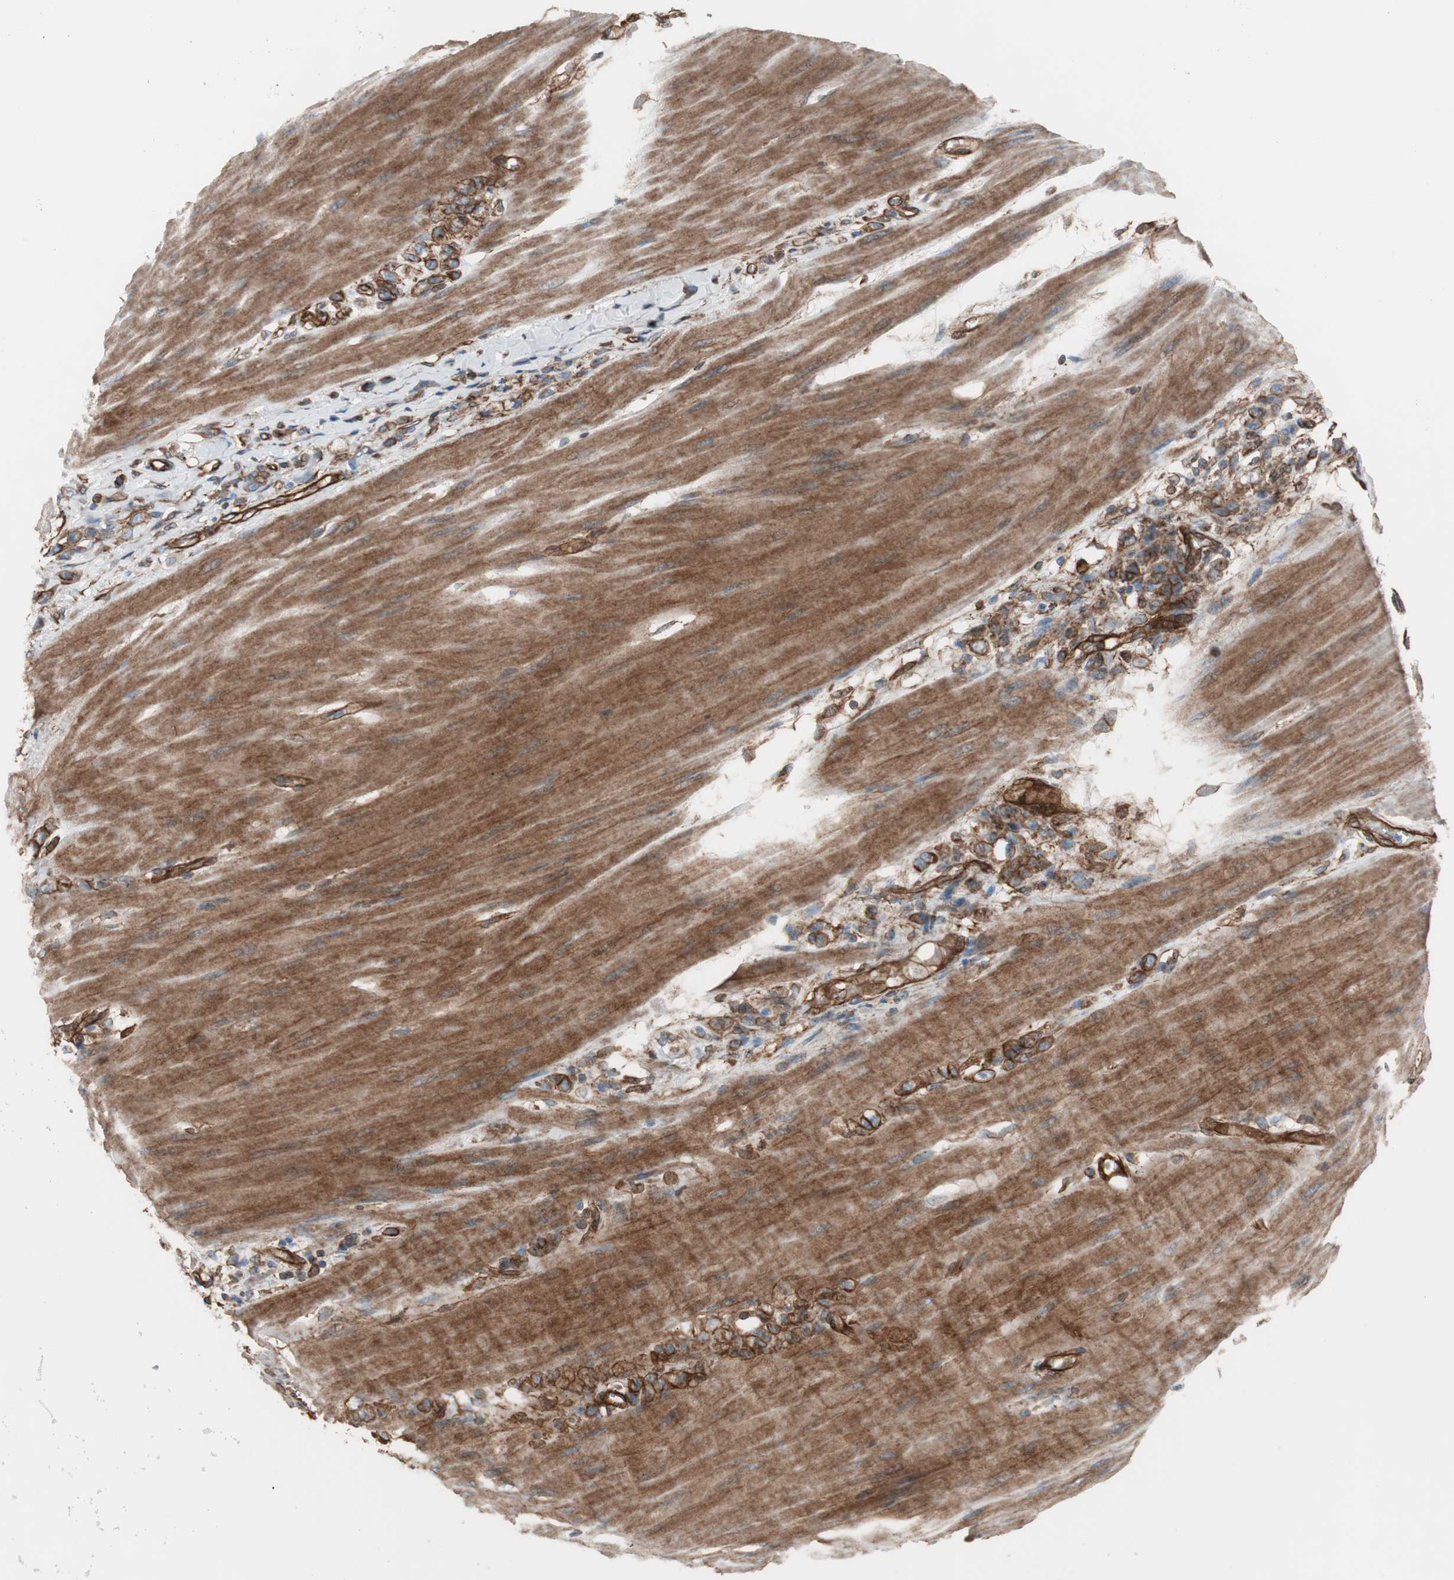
{"staining": {"intensity": "strong", "quantity": ">75%", "location": "cytoplasmic/membranous"}, "tissue": "stomach cancer", "cell_type": "Tumor cells", "image_type": "cancer", "snomed": [{"axis": "morphology", "description": "Adenocarcinoma, NOS"}, {"axis": "topography", "description": "Stomach"}], "caption": "Protein expression analysis of stomach cancer exhibits strong cytoplasmic/membranous expression in approximately >75% of tumor cells.", "gene": "TCTA", "patient": {"sex": "male", "age": 82}}